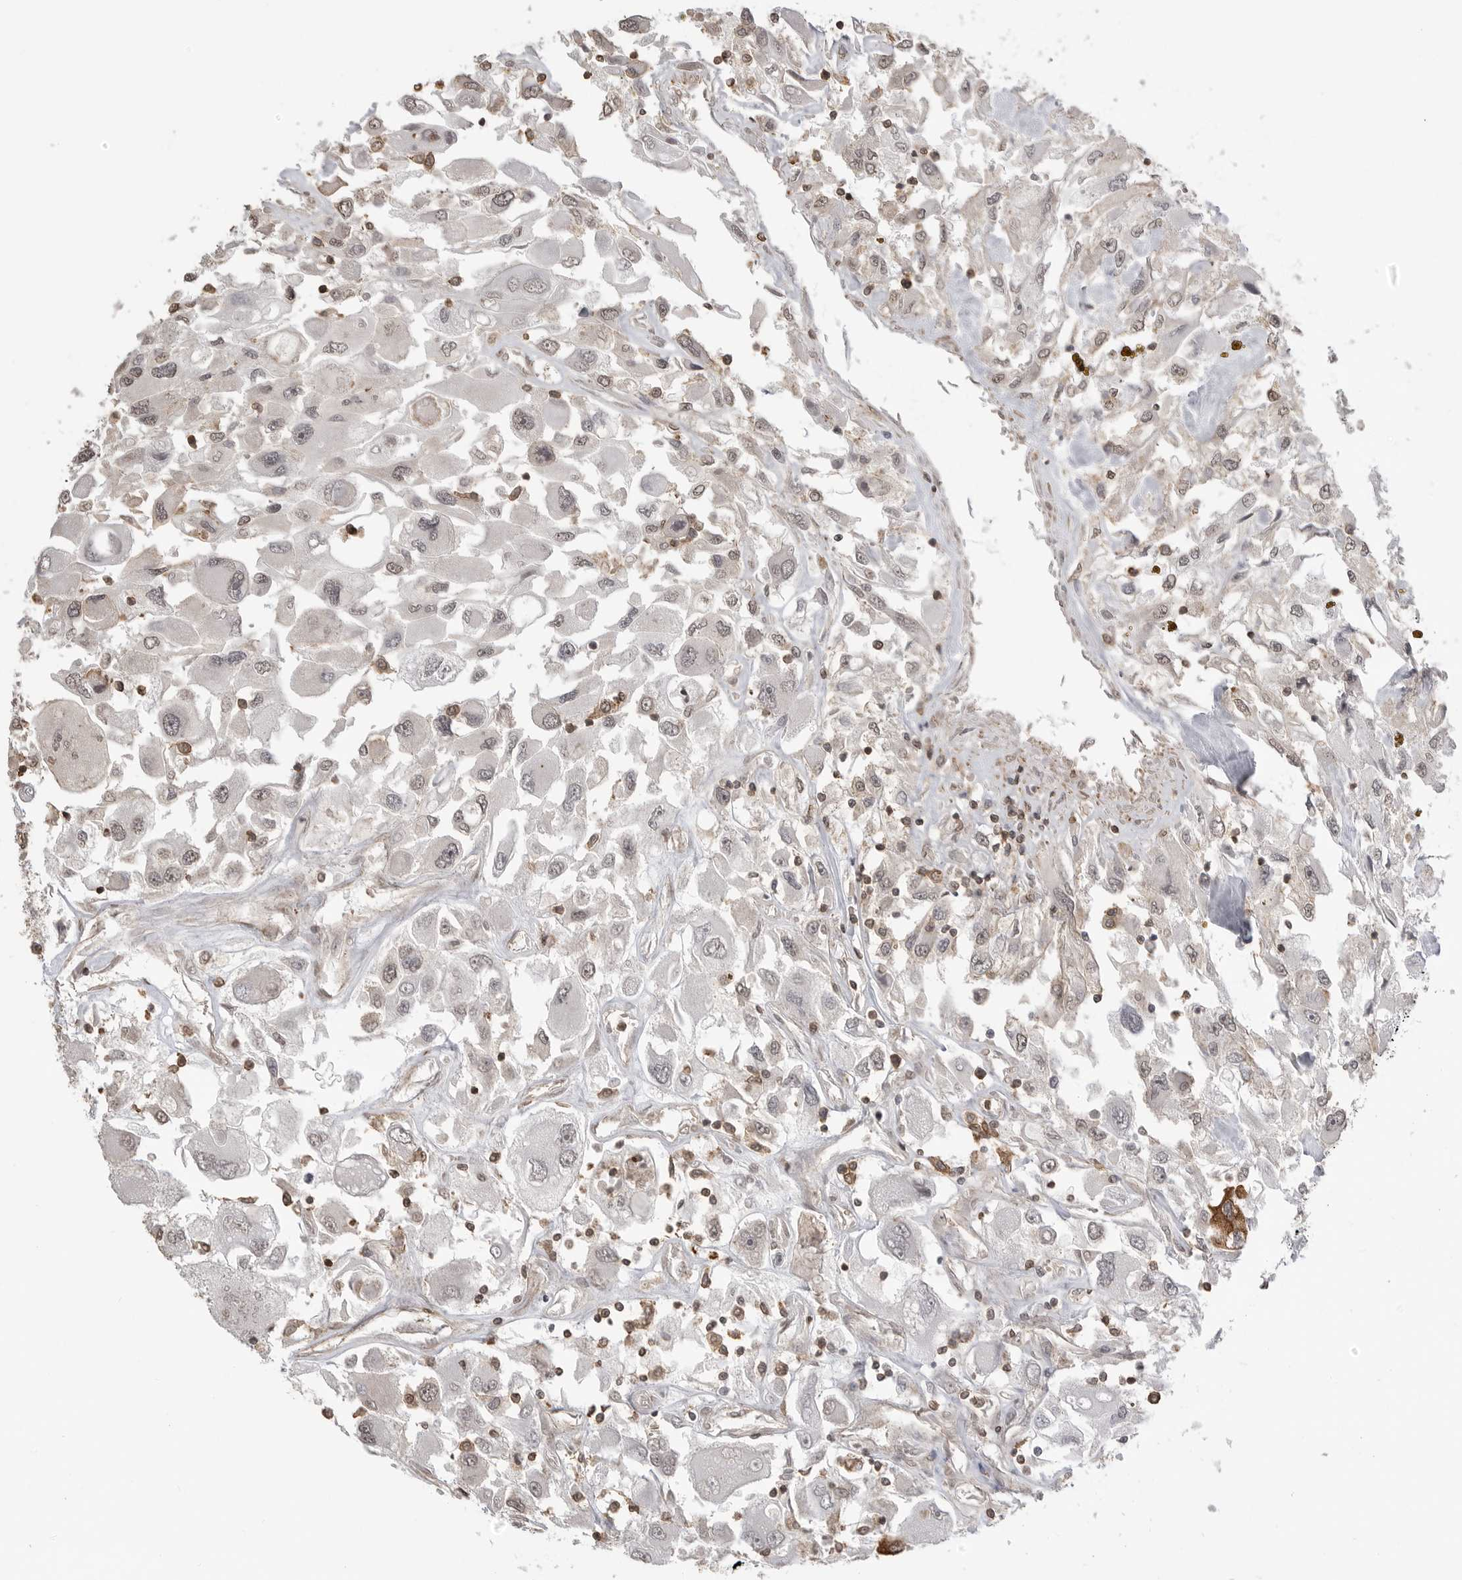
{"staining": {"intensity": "weak", "quantity": "<25%", "location": "nuclear"}, "tissue": "renal cancer", "cell_type": "Tumor cells", "image_type": "cancer", "snomed": [{"axis": "morphology", "description": "Adenocarcinoma, NOS"}, {"axis": "topography", "description": "Kidney"}], "caption": "A high-resolution micrograph shows IHC staining of renal cancer (adenocarcinoma), which exhibits no significant expression in tumor cells.", "gene": "GPC2", "patient": {"sex": "female", "age": 52}}